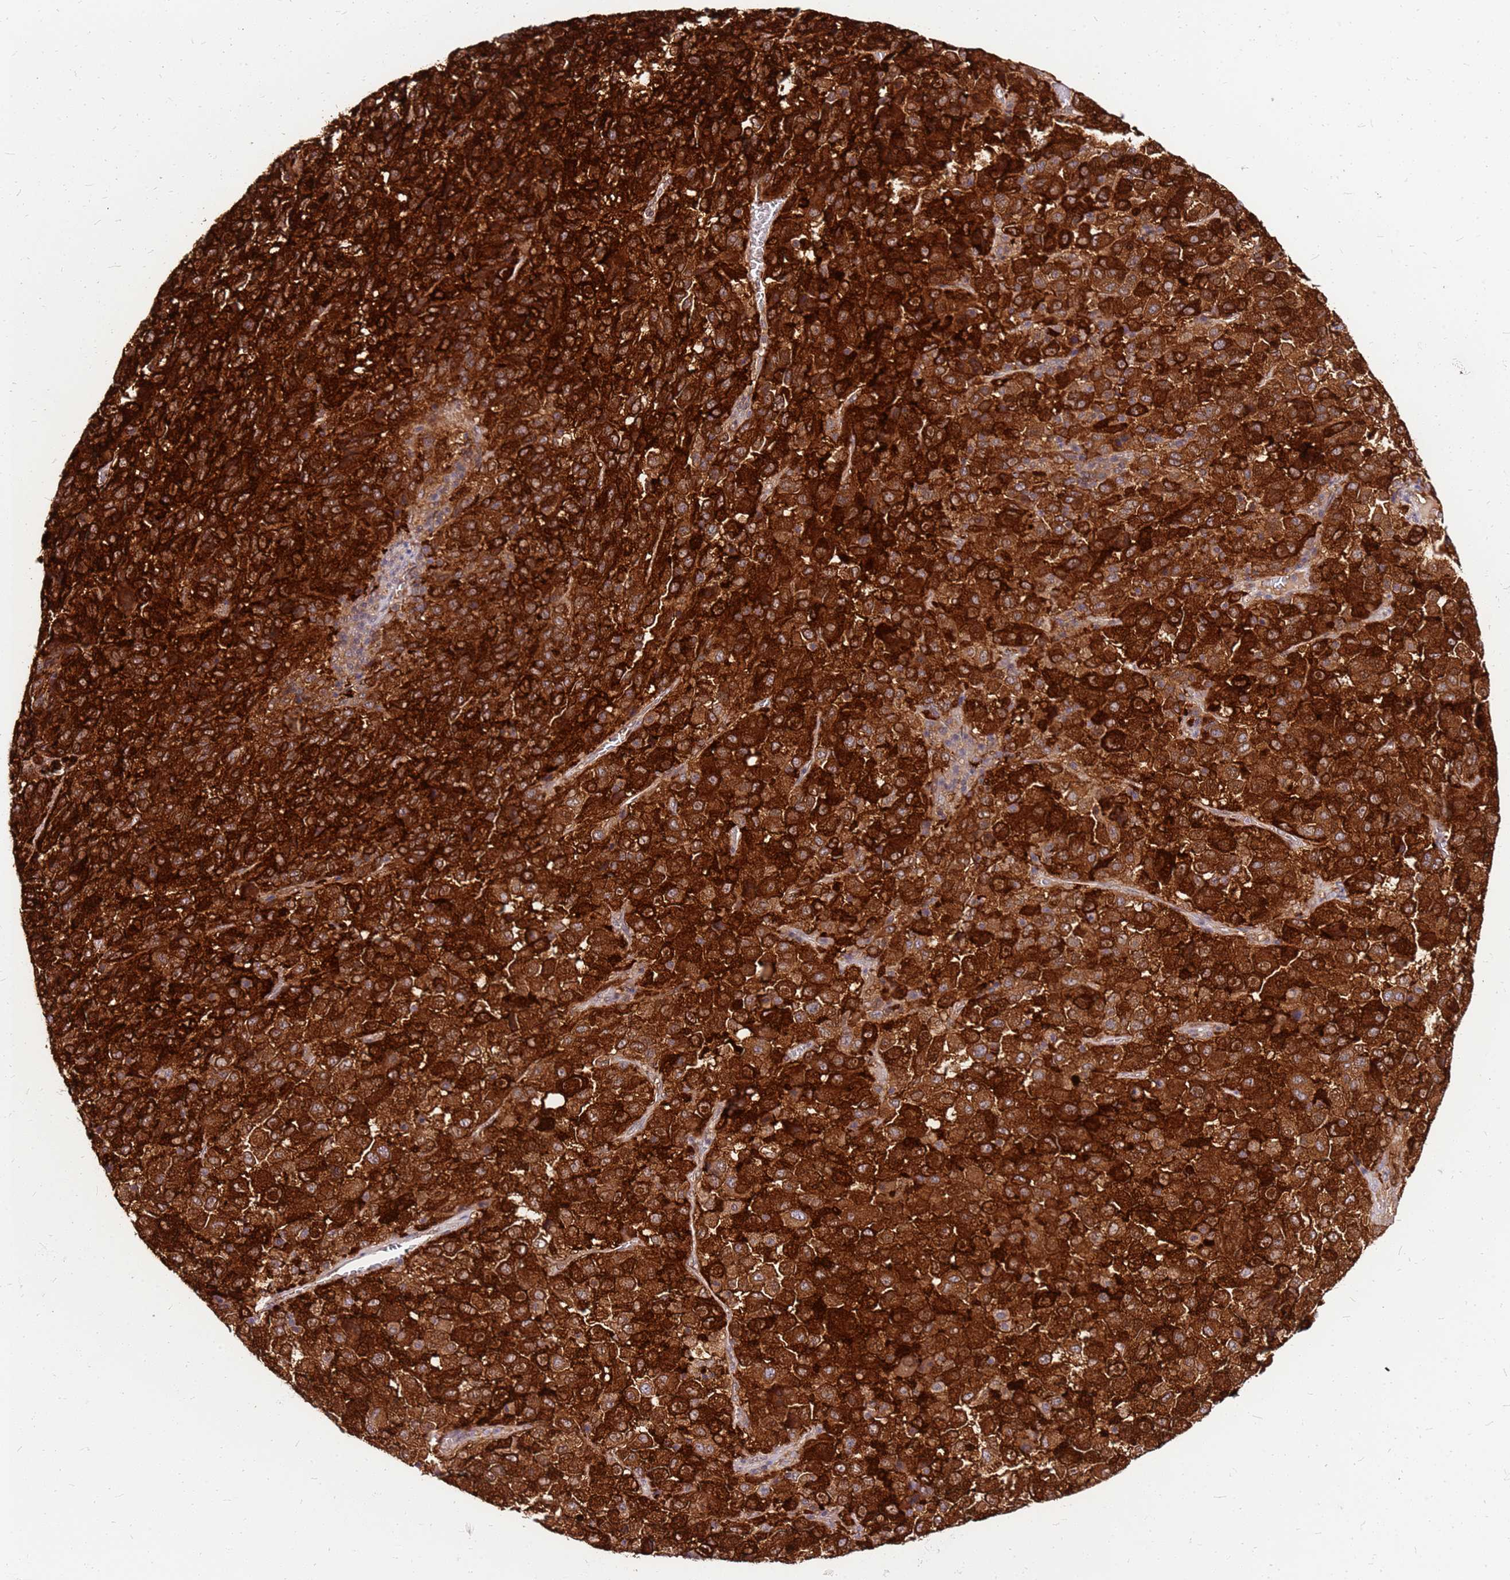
{"staining": {"intensity": "strong", "quantity": ">75%", "location": "cytoplasmic/membranous"}, "tissue": "melanoma", "cell_type": "Tumor cells", "image_type": "cancer", "snomed": [{"axis": "morphology", "description": "Malignant melanoma, Metastatic site"}, {"axis": "topography", "description": "Lung"}], "caption": "Tumor cells show high levels of strong cytoplasmic/membranous expression in approximately >75% of cells in human malignant melanoma (metastatic site).", "gene": "ALDH1A3", "patient": {"sex": "male", "age": 64}}